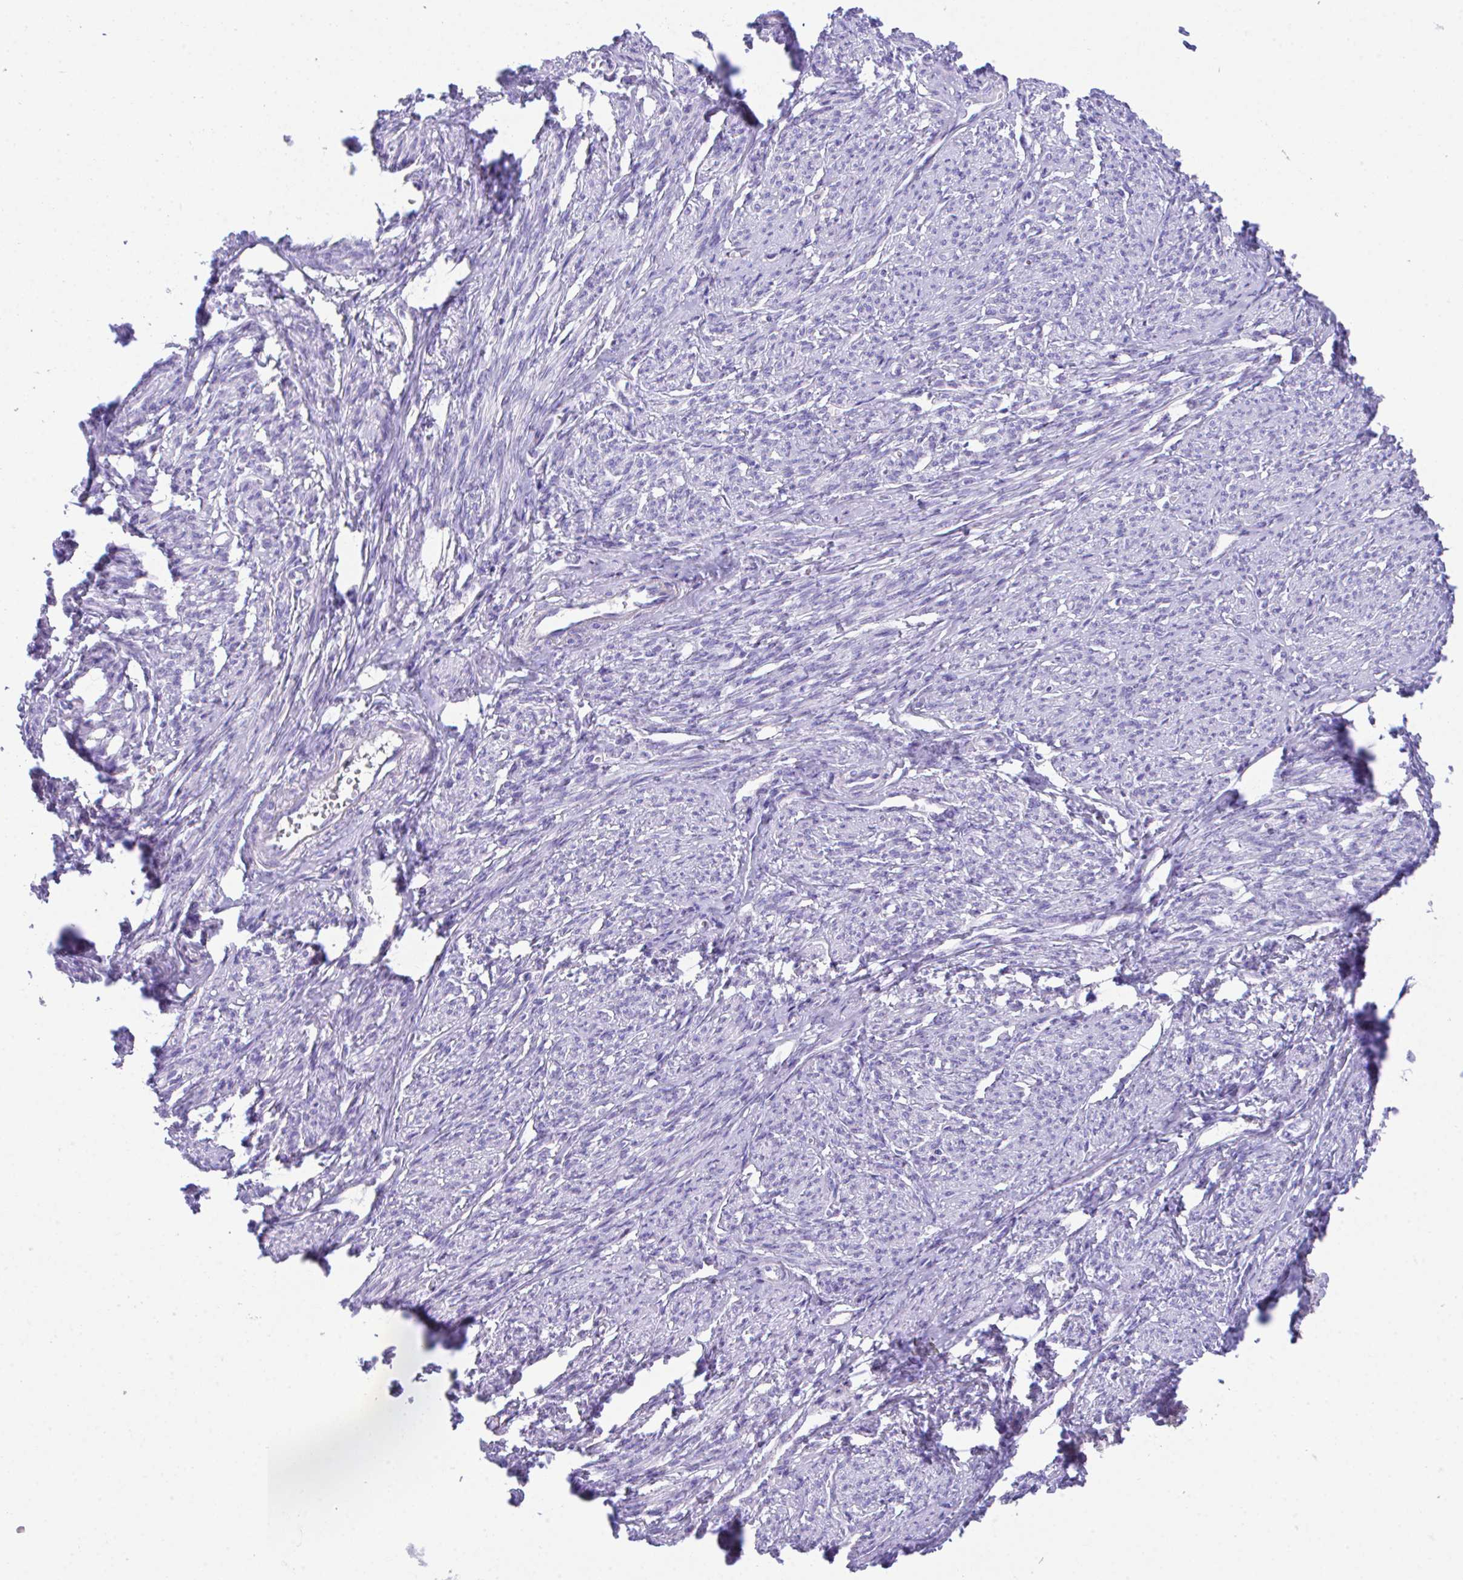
{"staining": {"intensity": "negative", "quantity": "none", "location": "none"}, "tissue": "smooth muscle", "cell_type": "Smooth muscle cells", "image_type": "normal", "snomed": [{"axis": "morphology", "description": "Normal tissue, NOS"}, {"axis": "topography", "description": "Smooth muscle"}], "caption": "The image shows no staining of smooth muscle cells in normal smooth muscle. Brightfield microscopy of immunohistochemistry (IHC) stained with DAB (brown) and hematoxylin (blue), captured at high magnification.", "gene": "HOXB4", "patient": {"sex": "female", "age": 65}}